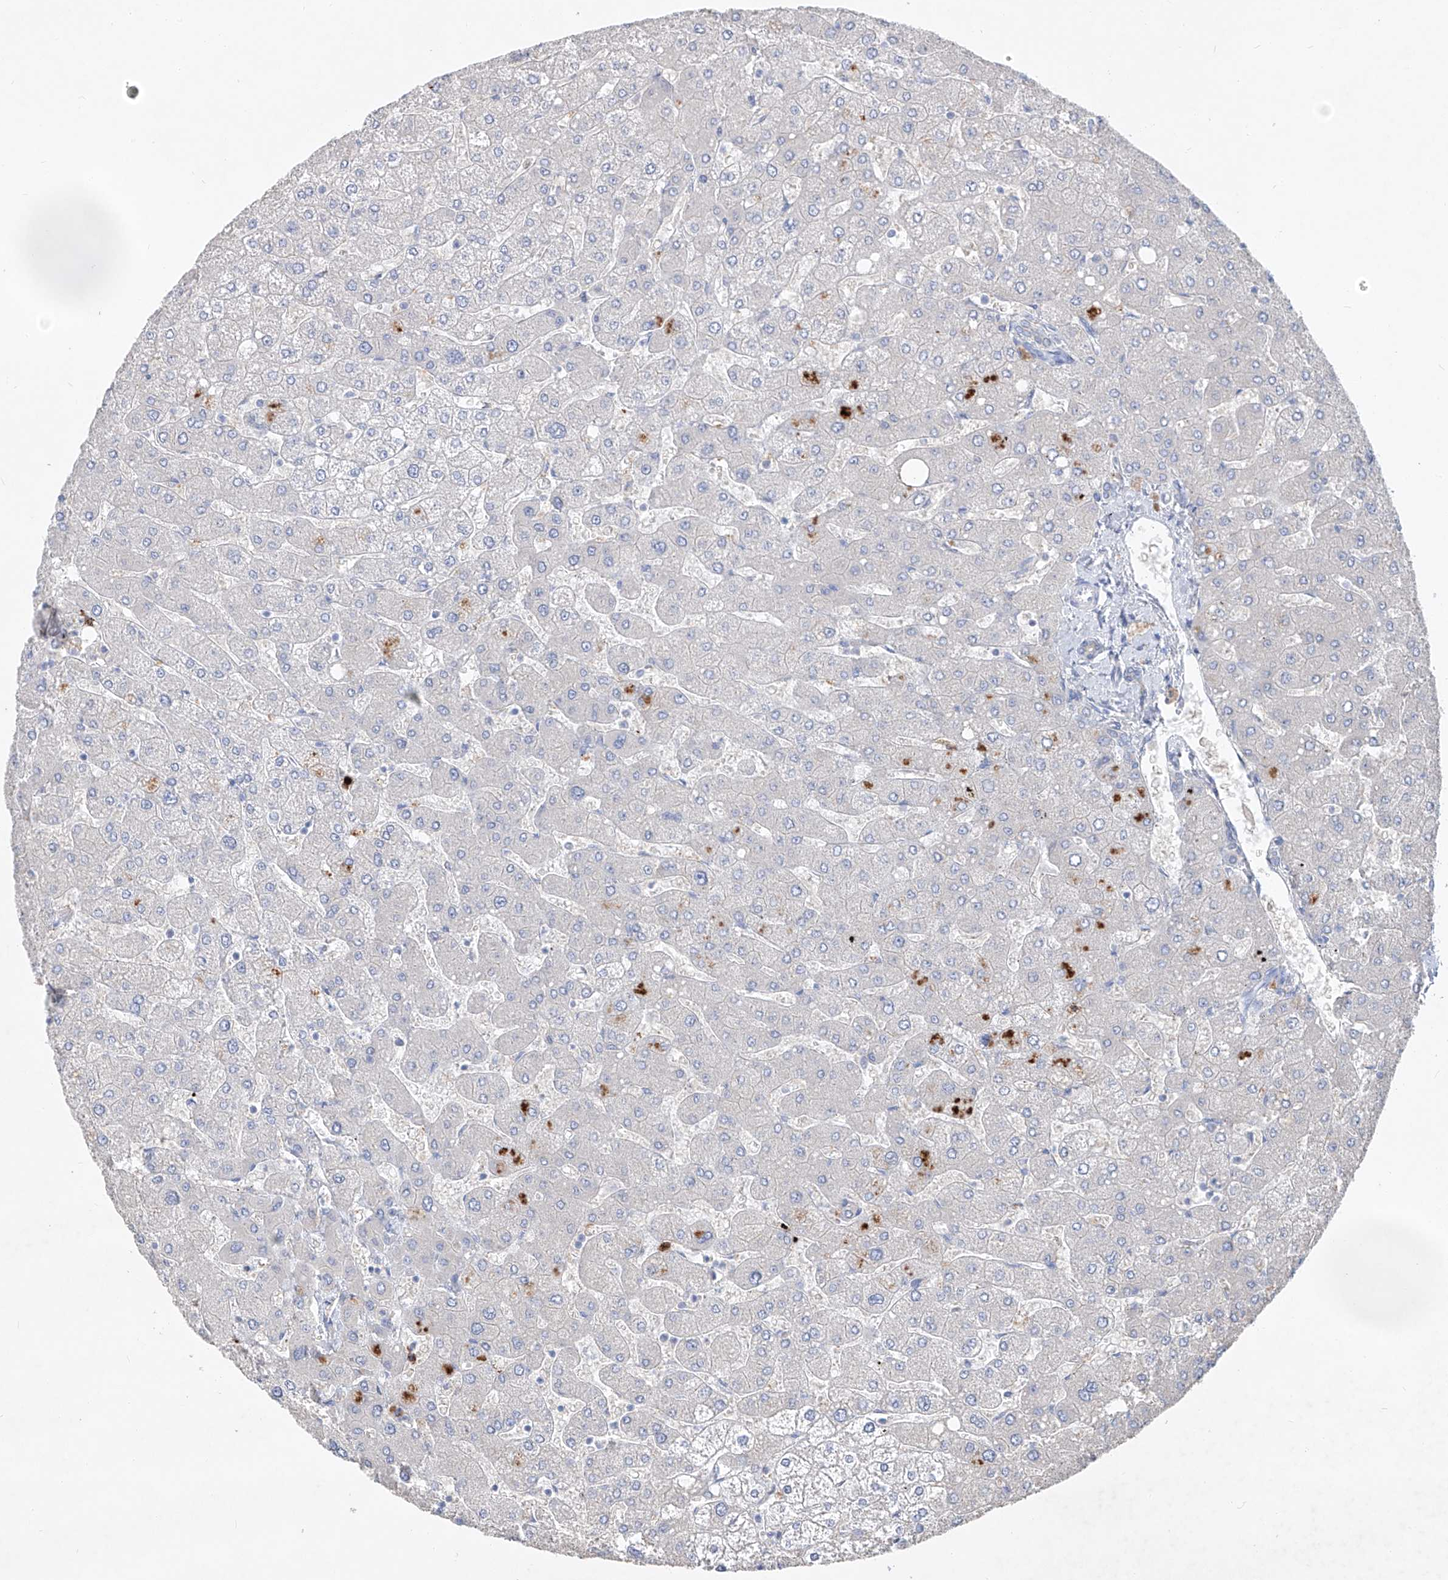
{"staining": {"intensity": "negative", "quantity": "none", "location": "none"}, "tissue": "liver", "cell_type": "Cholangiocytes", "image_type": "normal", "snomed": [{"axis": "morphology", "description": "Normal tissue, NOS"}, {"axis": "topography", "description": "Liver"}], "caption": "This image is of benign liver stained with immunohistochemistry to label a protein in brown with the nuclei are counter-stained blue. There is no staining in cholangiocytes.", "gene": "FRS3", "patient": {"sex": "male", "age": 55}}